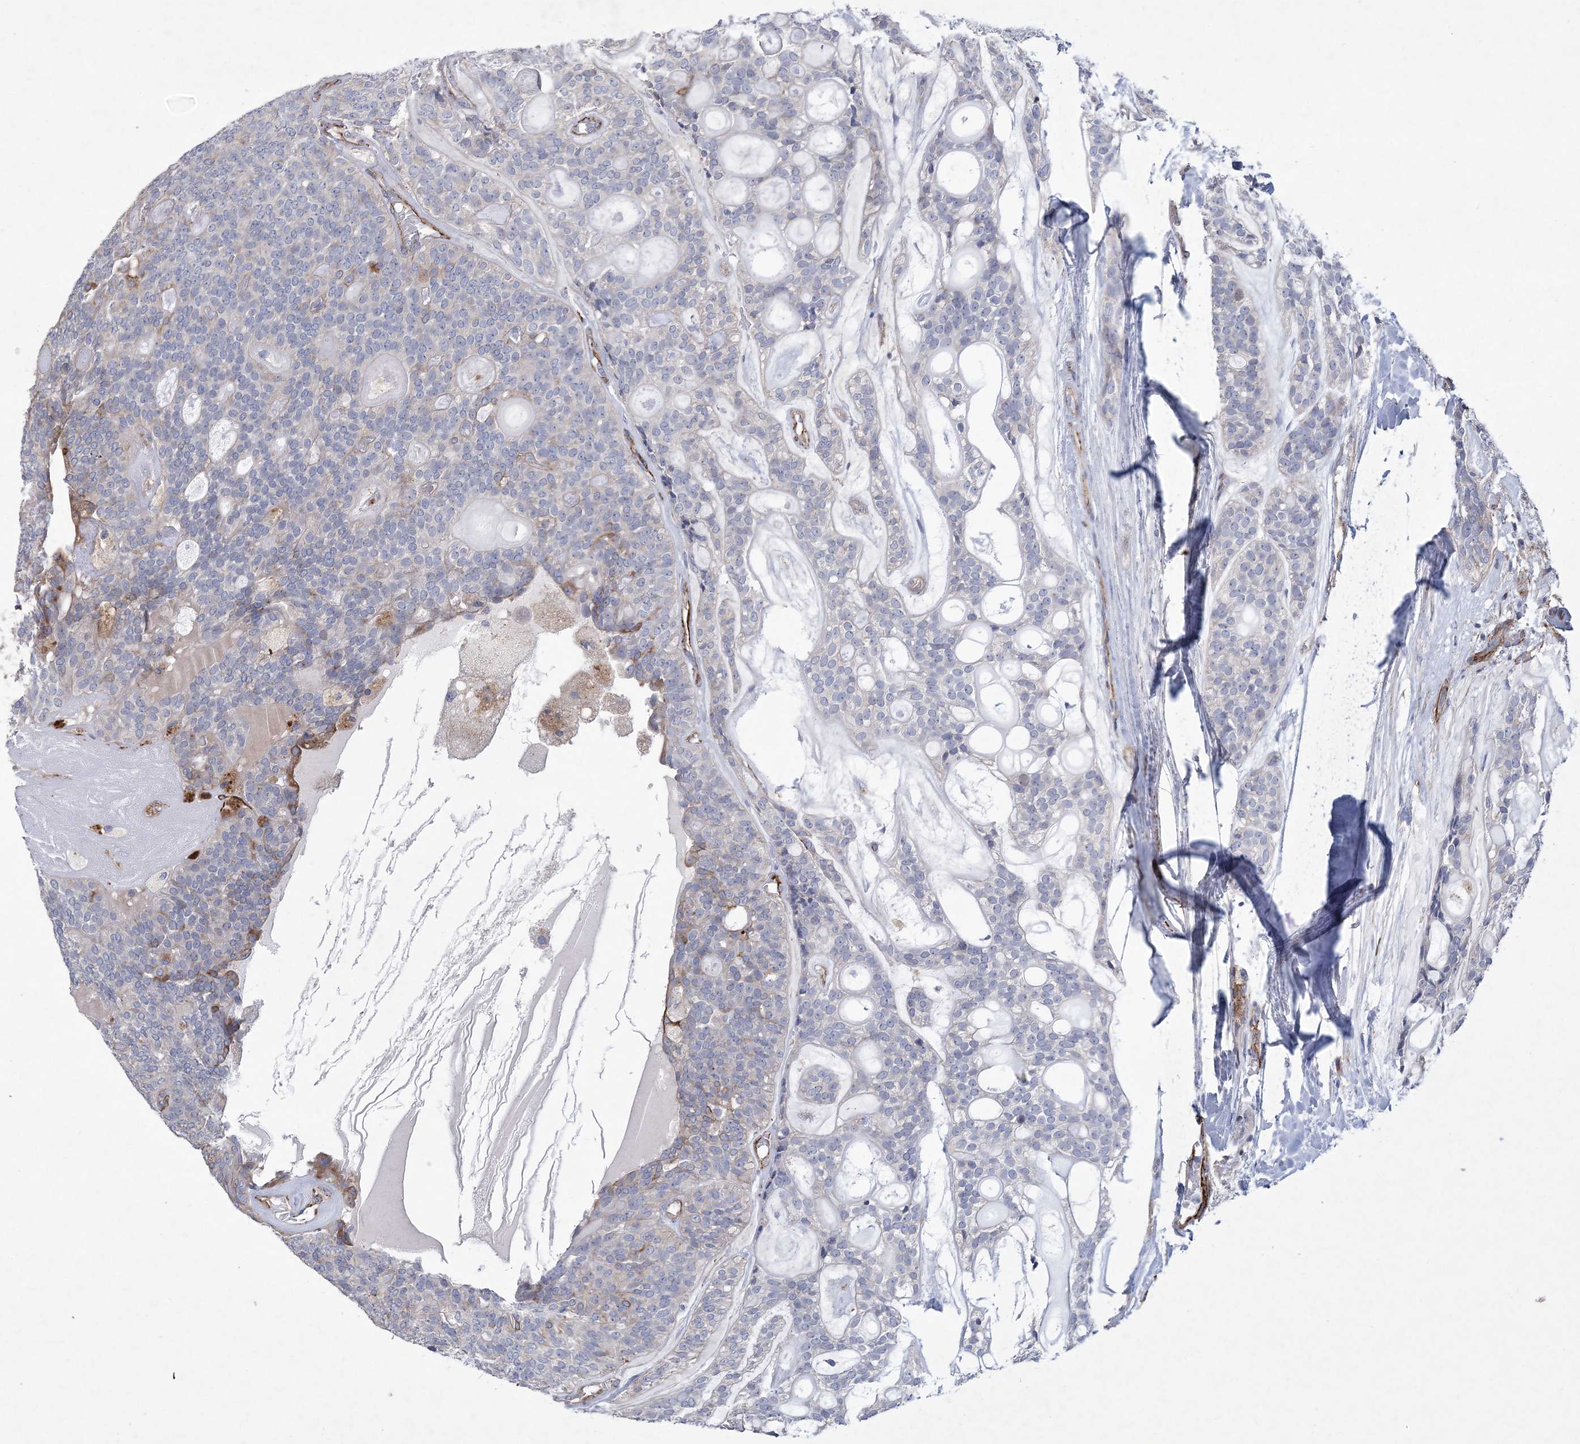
{"staining": {"intensity": "negative", "quantity": "none", "location": "none"}, "tissue": "head and neck cancer", "cell_type": "Tumor cells", "image_type": "cancer", "snomed": [{"axis": "morphology", "description": "Adenocarcinoma, NOS"}, {"axis": "topography", "description": "Head-Neck"}], "caption": "An image of human head and neck cancer (adenocarcinoma) is negative for staining in tumor cells.", "gene": "ARSJ", "patient": {"sex": "male", "age": 66}}